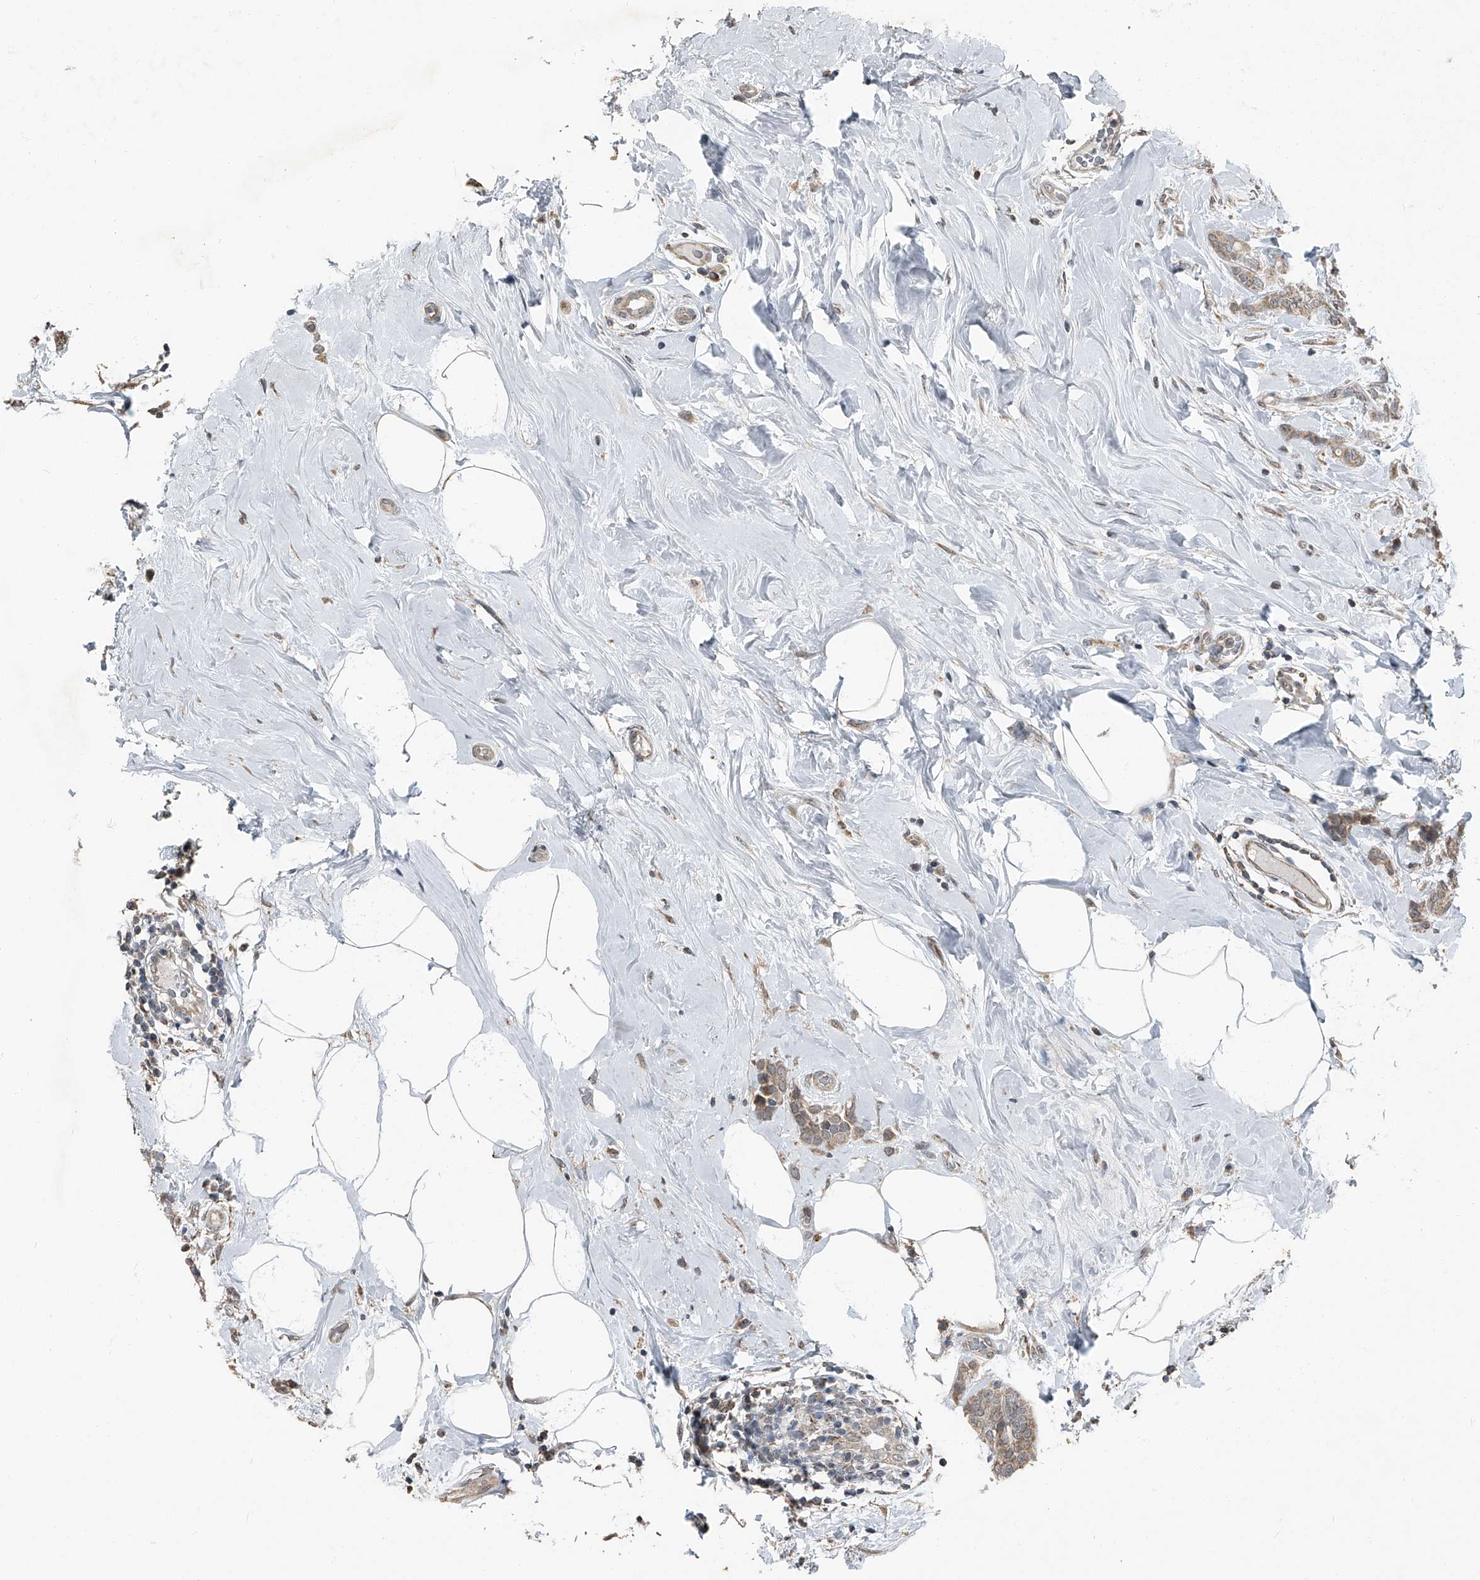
{"staining": {"intensity": "weak", "quantity": ">75%", "location": "cytoplasmic/membranous"}, "tissue": "breast cancer", "cell_type": "Tumor cells", "image_type": "cancer", "snomed": [{"axis": "morphology", "description": "Lobular carcinoma, in situ"}, {"axis": "morphology", "description": "Lobular carcinoma"}, {"axis": "topography", "description": "Breast"}], "caption": "A brown stain labels weak cytoplasmic/membranous positivity of a protein in breast lobular carcinoma in situ tumor cells.", "gene": "CHRNA7", "patient": {"sex": "female", "age": 41}}